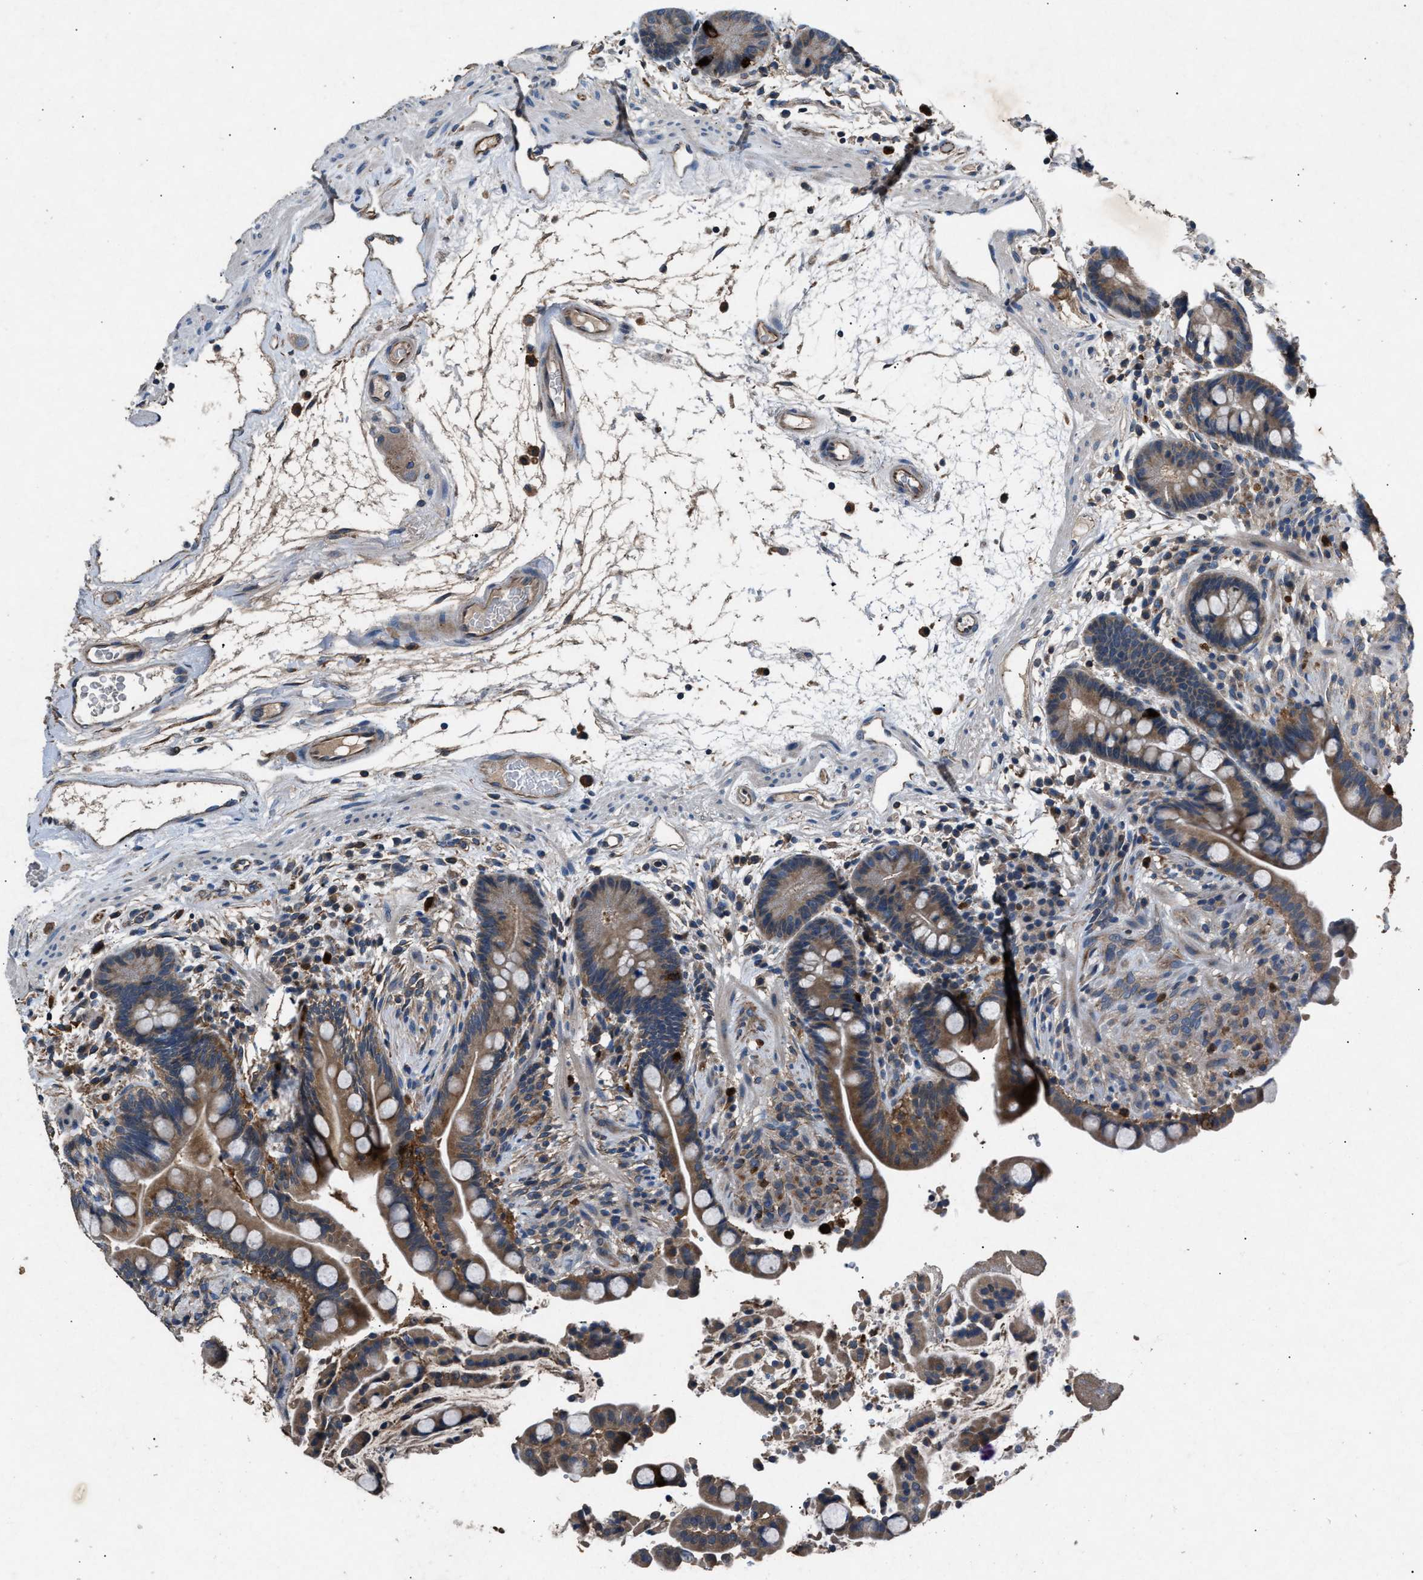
{"staining": {"intensity": "moderate", "quantity": ">75%", "location": "cytoplasmic/membranous"}, "tissue": "colon", "cell_type": "Endothelial cells", "image_type": "normal", "snomed": [{"axis": "morphology", "description": "Normal tissue, NOS"}, {"axis": "topography", "description": "Colon"}], "caption": "Protein analysis of normal colon shows moderate cytoplasmic/membranous positivity in about >75% of endothelial cells.", "gene": "PPID", "patient": {"sex": "male", "age": 73}}